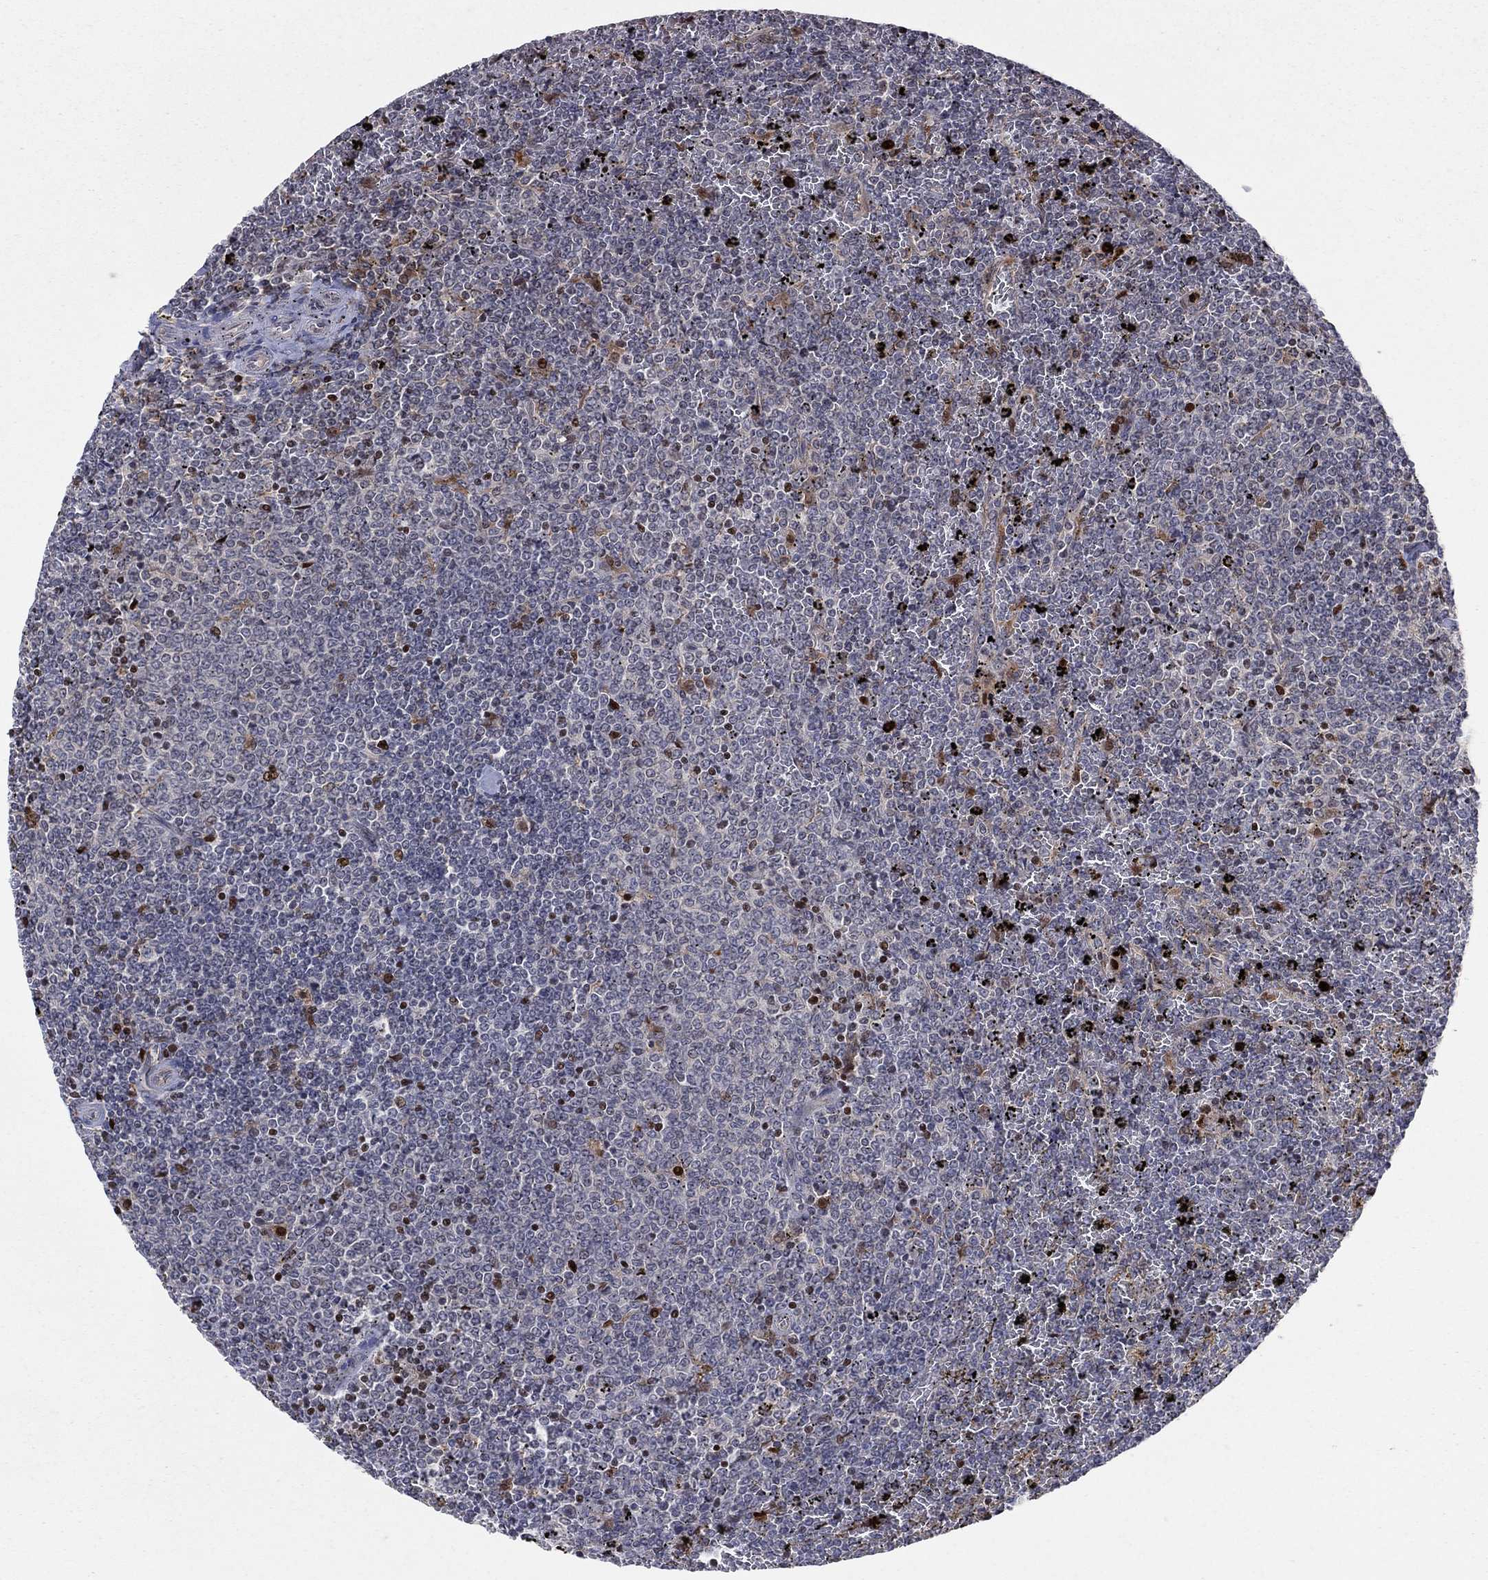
{"staining": {"intensity": "negative", "quantity": "none", "location": "none"}, "tissue": "lymphoma", "cell_type": "Tumor cells", "image_type": "cancer", "snomed": [{"axis": "morphology", "description": "Malignant lymphoma, non-Hodgkin's type, Low grade"}, {"axis": "topography", "description": "Spleen"}], "caption": "There is no significant expression in tumor cells of malignant lymphoma, non-Hodgkin's type (low-grade). (Stains: DAB IHC with hematoxylin counter stain, Microscopy: brightfield microscopy at high magnification).", "gene": "ZNHIT3", "patient": {"sex": "female", "age": 77}}